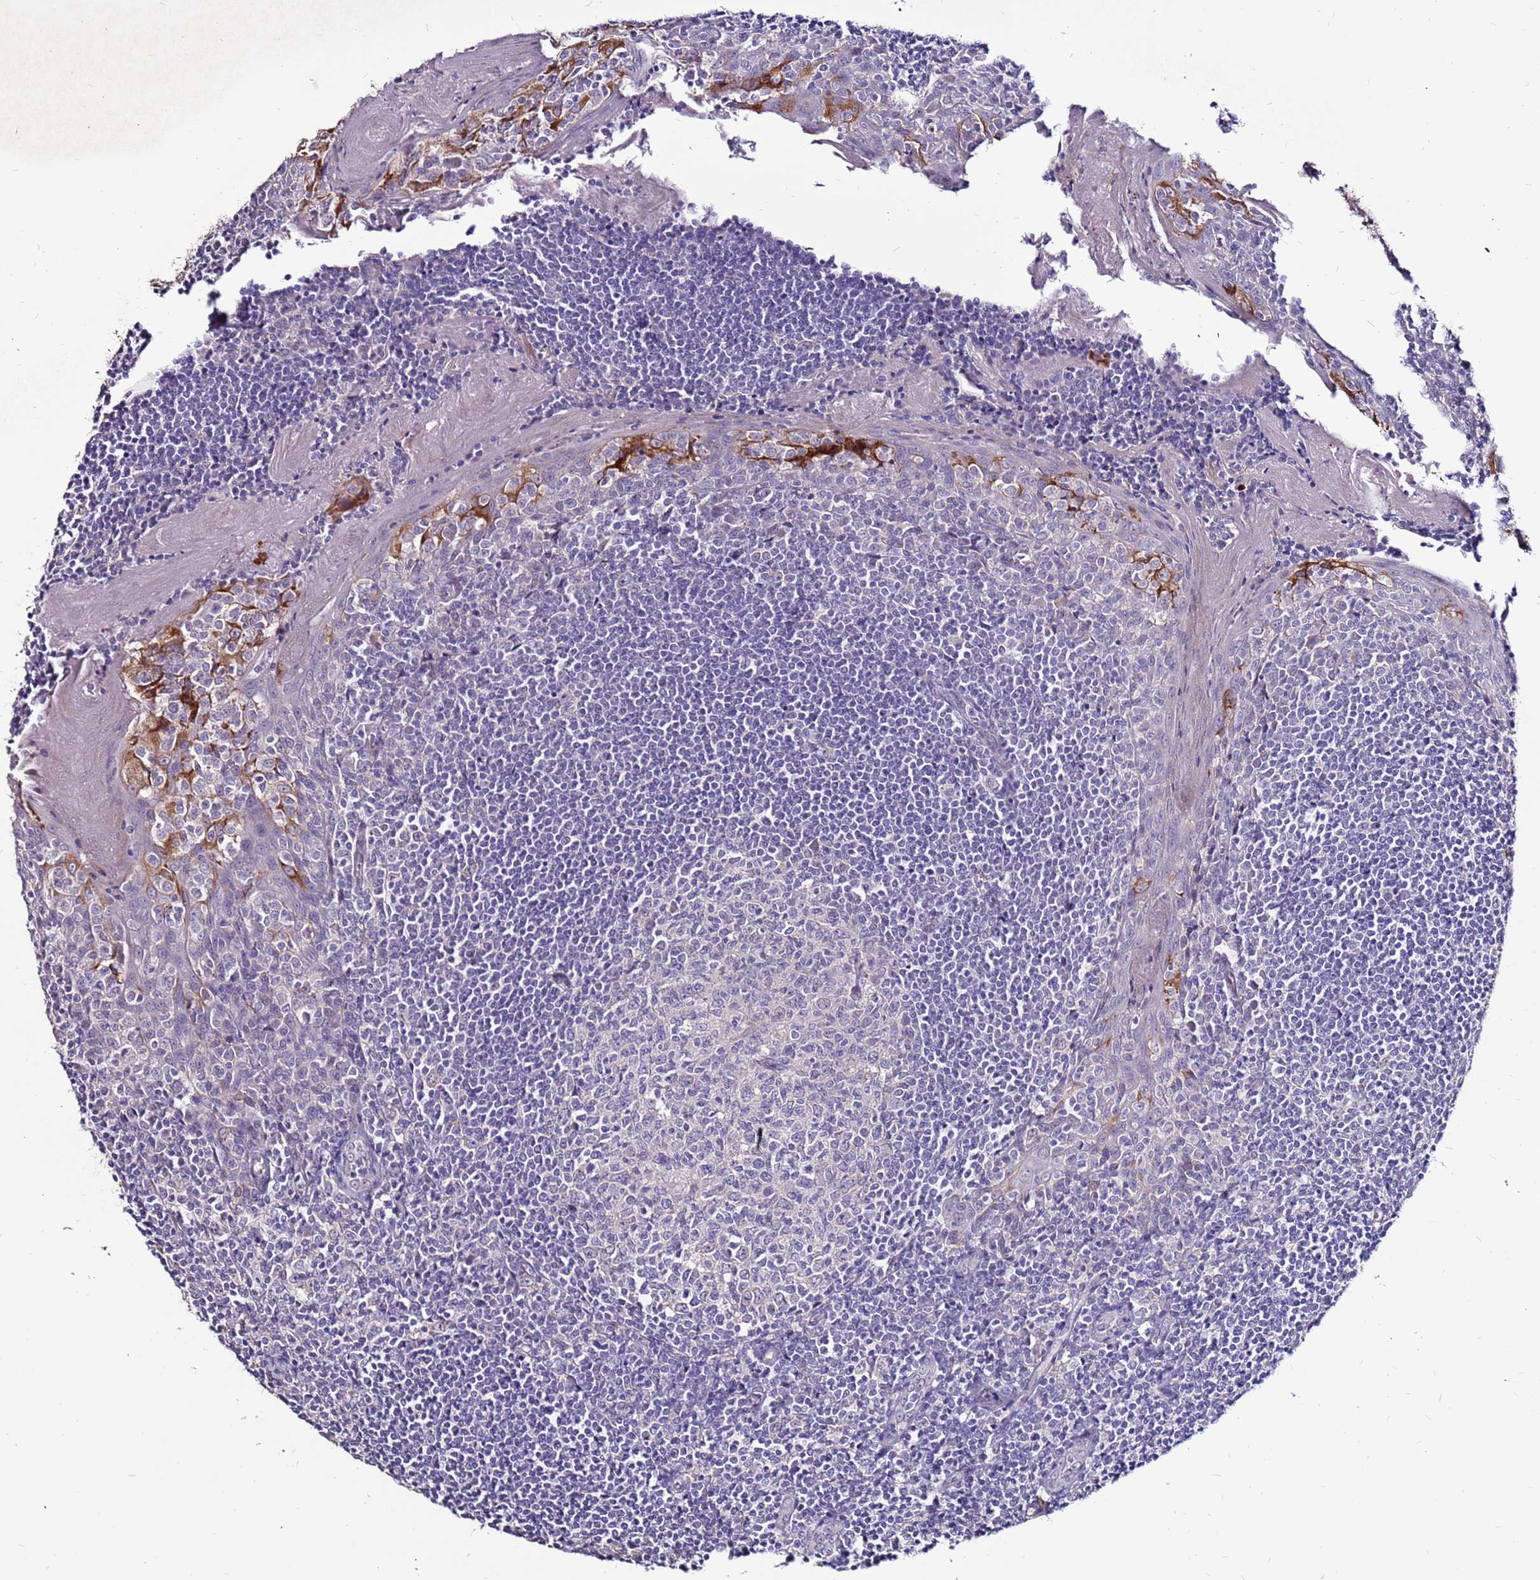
{"staining": {"intensity": "negative", "quantity": "none", "location": "none"}, "tissue": "tonsil", "cell_type": "Germinal center cells", "image_type": "normal", "snomed": [{"axis": "morphology", "description": "Normal tissue, NOS"}, {"axis": "topography", "description": "Tonsil"}], "caption": "The histopathology image reveals no significant staining in germinal center cells of tonsil.", "gene": "SLC44A3", "patient": {"sex": "male", "age": 27}}